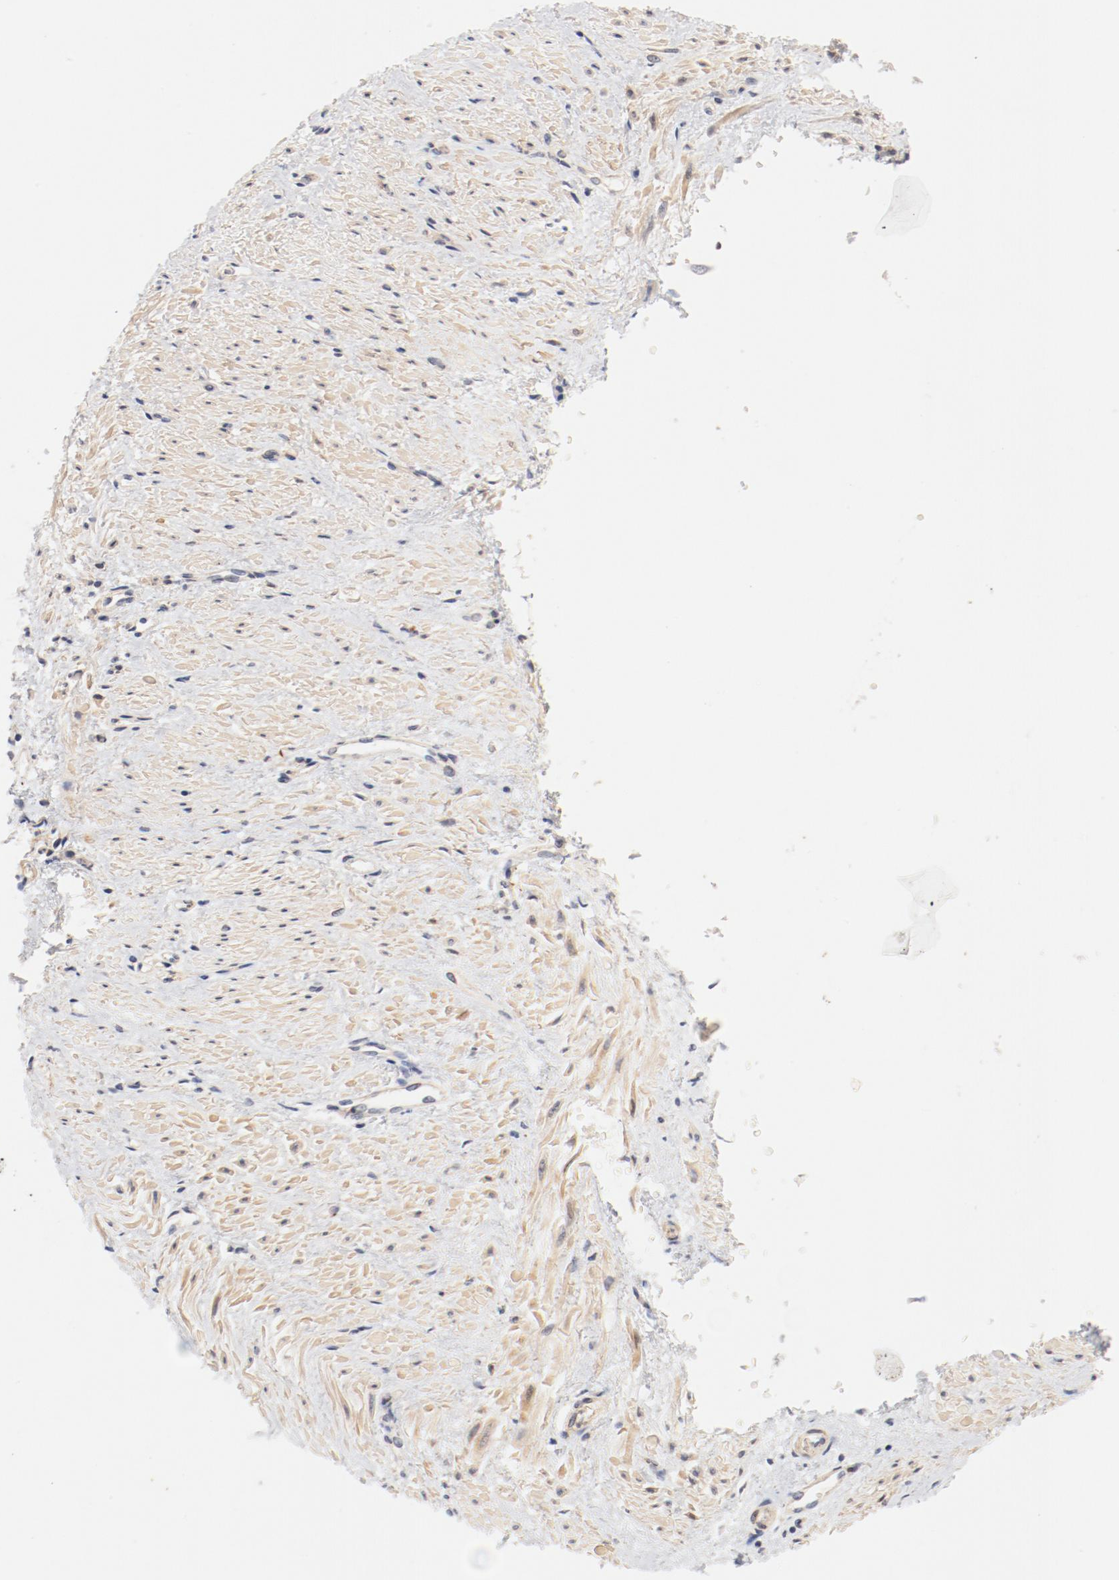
{"staining": {"intensity": "weak", "quantity": "25%-75%", "location": "cytoplasmic/membranous"}, "tissue": "smooth muscle", "cell_type": "Smooth muscle cells", "image_type": "normal", "snomed": [{"axis": "morphology", "description": "Normal tissue, NOS"}, {"axis": "topography", "description": "Smooth muscle"}, {"axis": "topography", "description": "Uterus"}], "caption": "A histopathology image of smooth muscle stained for a protein demonstrates weak cytoplasmic/membranous brown staining in smooth muscle cells.", "gene": "ZNF267", "patient": {"sex": "female", "age": 39}}